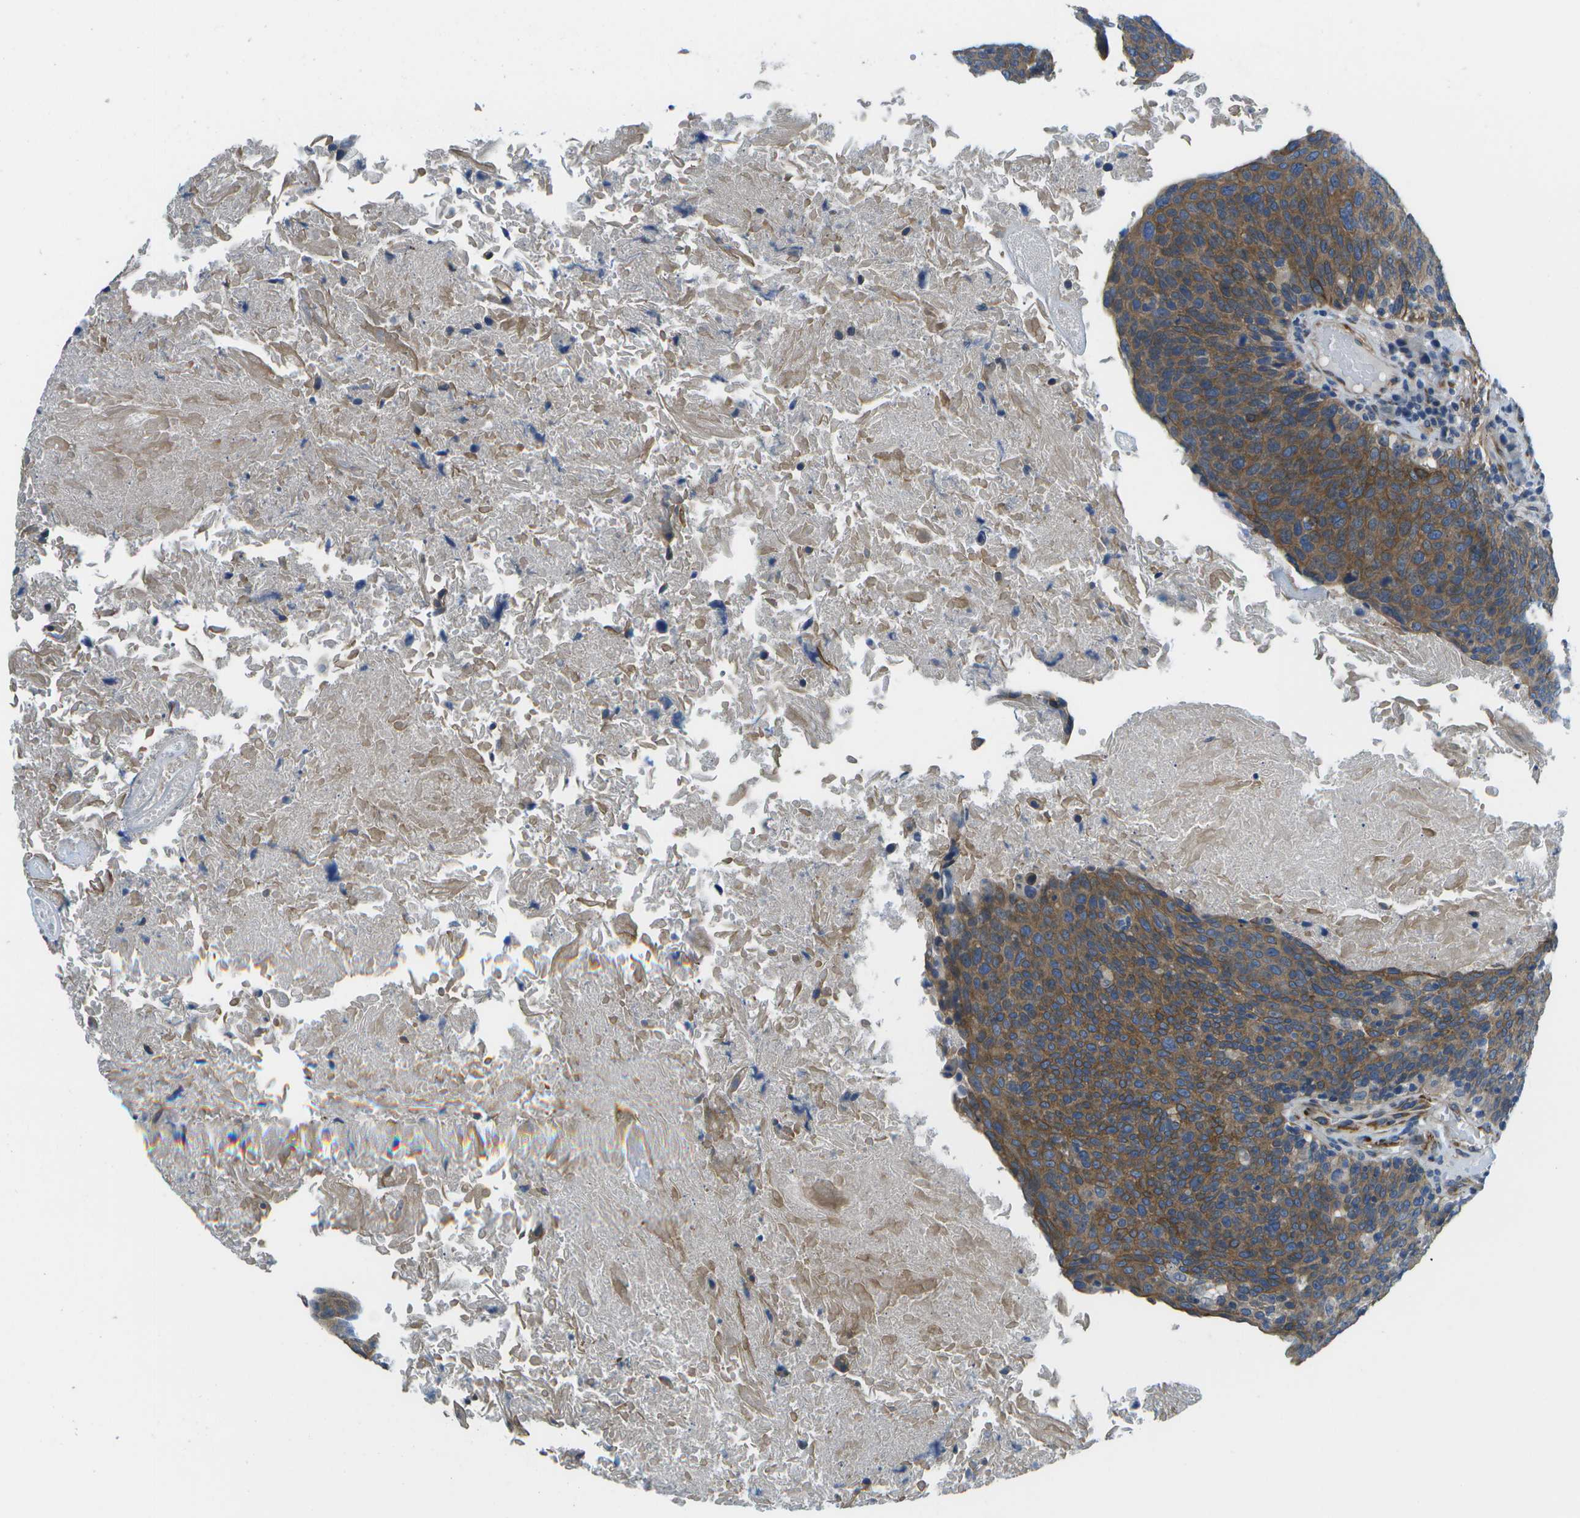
{"staining": {"intensity": "moderate", "quantity": ">75%", "location": "cytoplasmic/membranous"}, "tissue": "head and neck cancer", "cell_type": "Tumor cells", "image_type": "cancer", "snomed": [{"axis": "morphology", "description": "Squamous cell carcinoma, NOS"}, {"axis": "morphology", "description": "Squamous cell carcinoma, metastatic, NOS"}, {"axis": "topography", "description": "Lymph node"}, {"axis": "topography", "description": "Head-Neck"}], "caption": "Metastatic squamous cell carcinoma (head and neck) was stained to show a protein in brown. There is medium levels of moderate cytoplasmic/membranous expression in approximately >75% of tumor cells. (Brightfield microscopy of DAB IHC at high magnification).", "gene": "P3H1", "patient": {"sex": "male", "age": 62}}